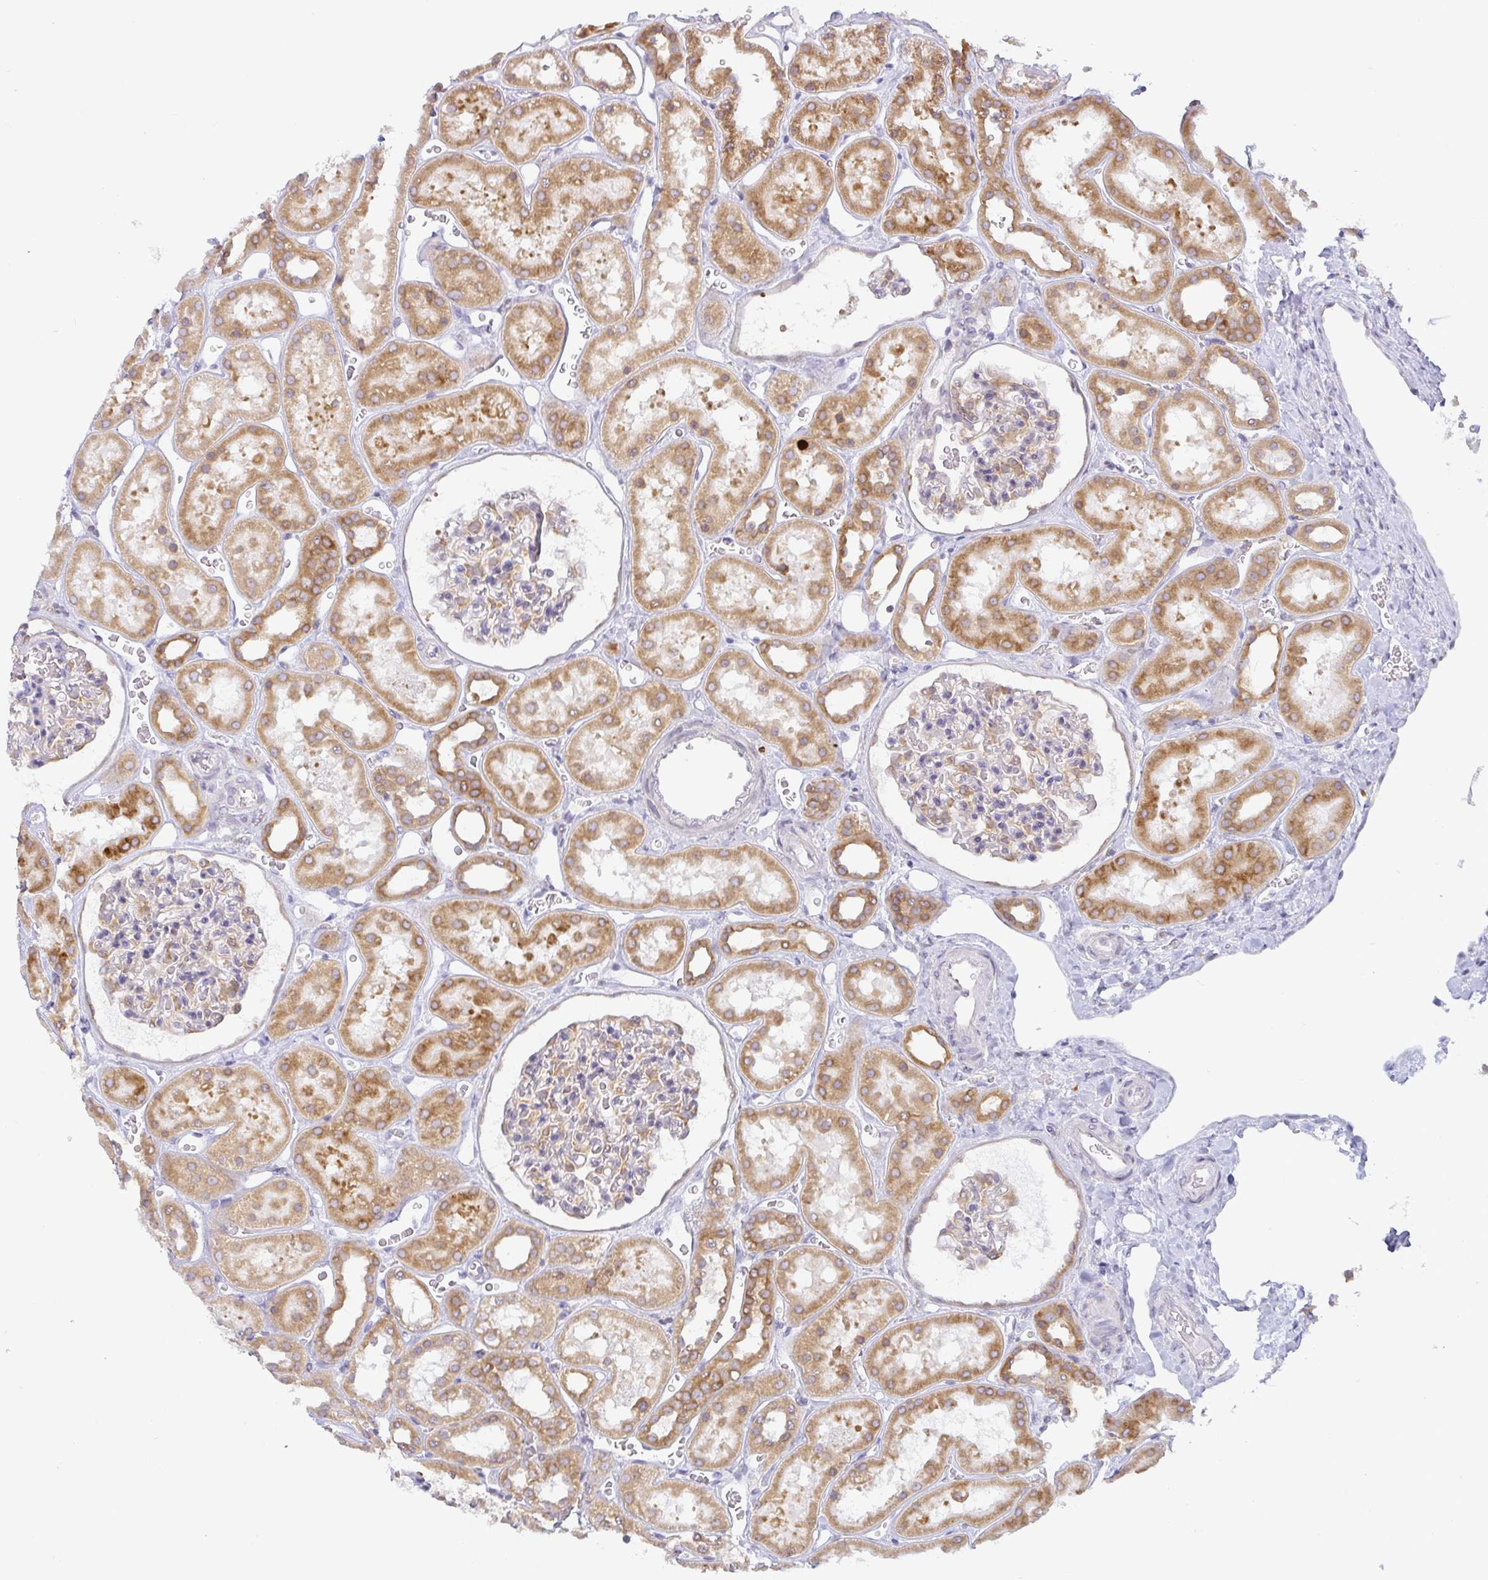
{"staining": {"intensity": "moderate", "quantity": "<25%", "location": "cytoplasmic/membranous"}, "tissue": "kidney", "cell_type": "Cells in glomeruli", "image_type": "normal", "snomed": [{"axis": "morphology", "description": "Normal tissue, NOS"}, {"axis": "topography", "description": "Kidney"}], "caption": "Immunohistochemistry of unremarkable kidney reveals low levels of moderate cytoplasmic/membranous expression in about <25% of cells in glomeruli.", "gene": "DERL2", "patient": {"sex": "female", "age": 41}}